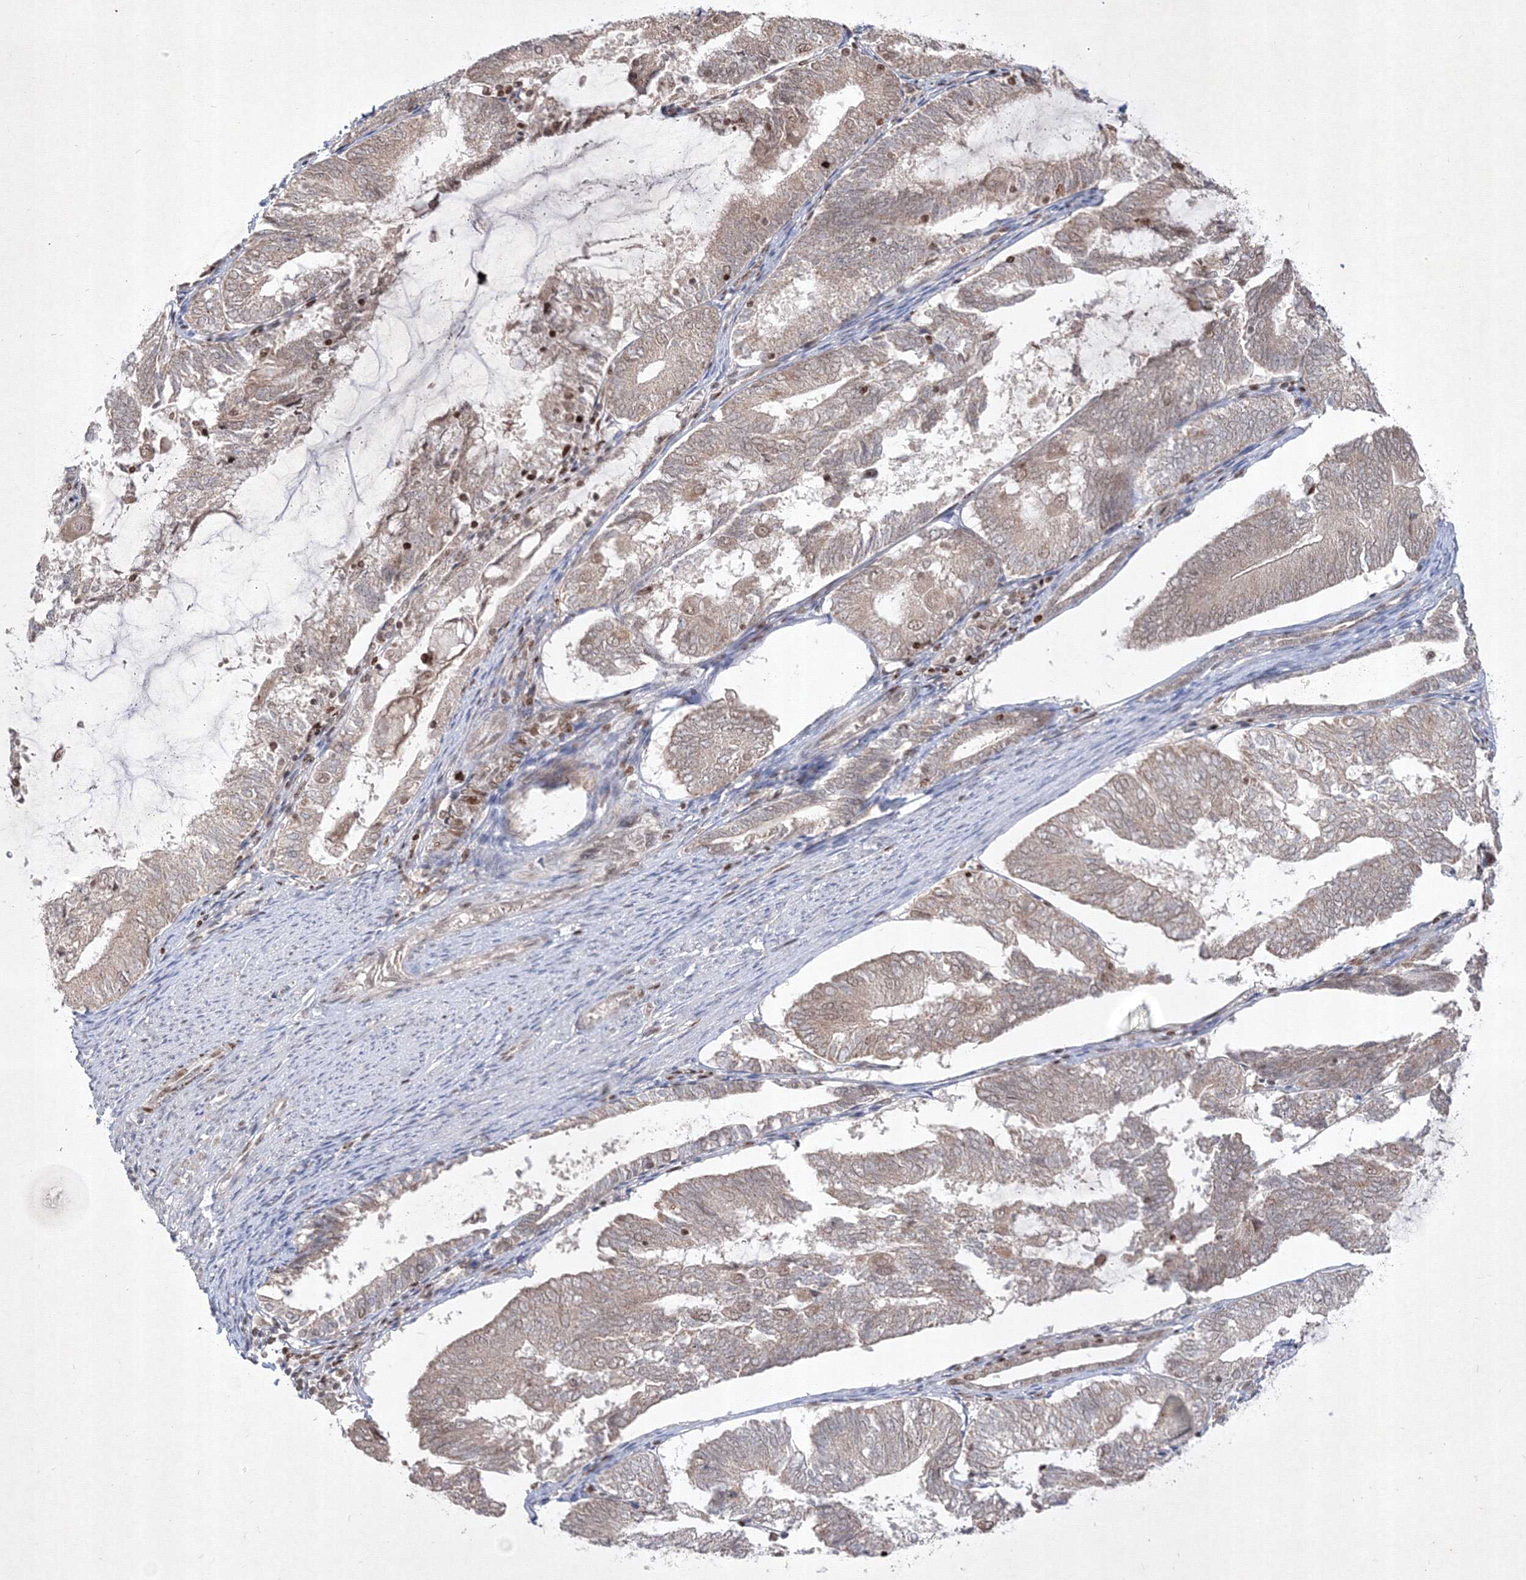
{"staining": {"intensity": "weak", "quantity": "<25%", "location": "cytoplasmic/membranous,nuclear"}, "tissue": "endometrial cancer", "cell_type": "Tumor cells", "image_type": "cancer", "snomed": [{"axis": "morphology", "description": "Adenocarcinoma, NOS"}, {"axis": "topography", "description": "Endometrium"}], "caption": "Image shows no protein positivity in tumor cells of endometrial adenocarcinoma tissue. (IHC, brightfield microscopy, high magnification).", "gene": "TAB1", "patient": {"sex": "female", "age": 81}}